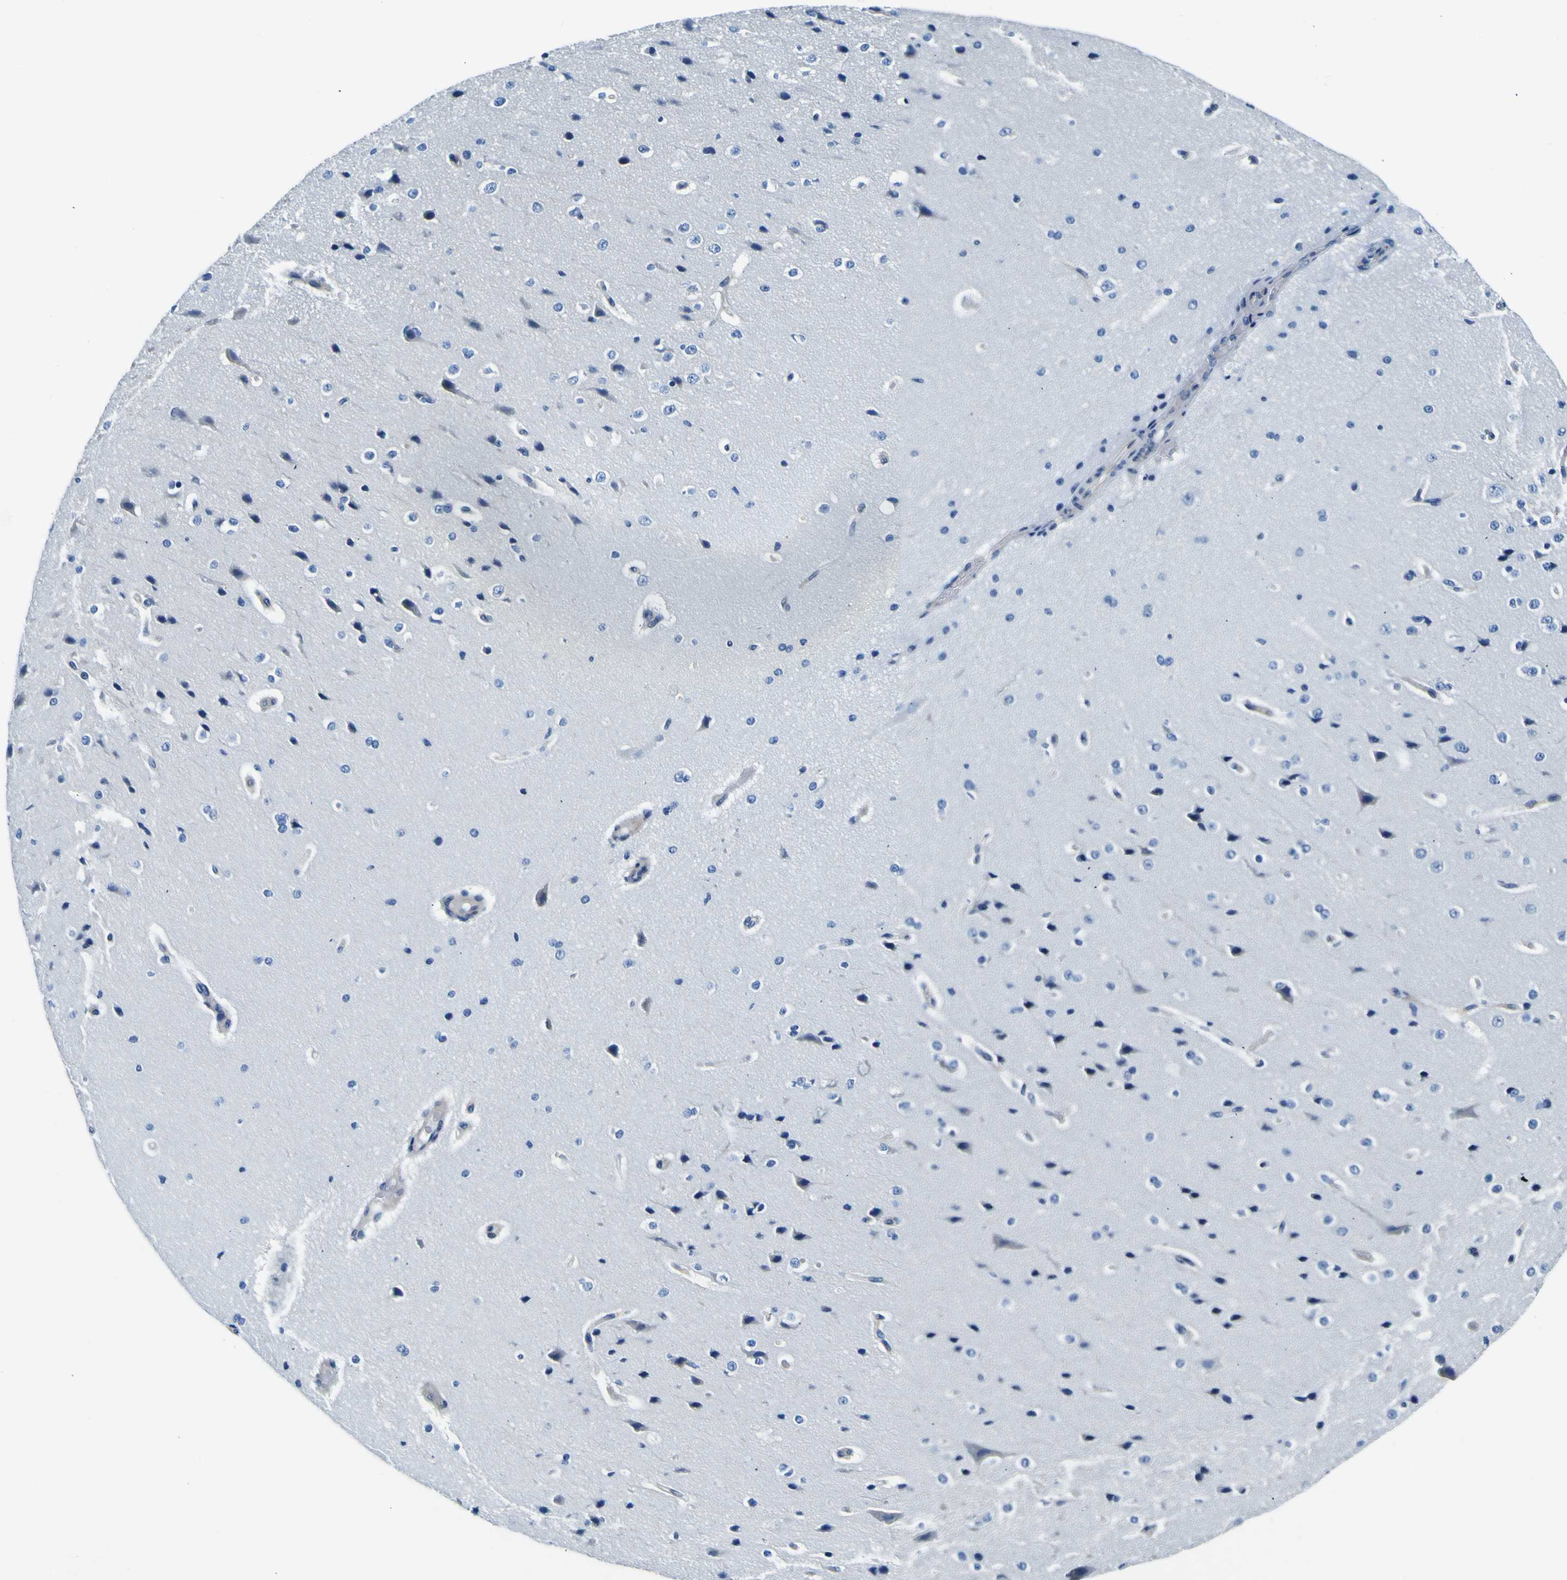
{"staining": {"intensity": "negative", "quantity": "none", "location": "none"}, "tissue": "cerebral cortex", "cell_type": "Endothelial cells", "image_type": "normal", "snomed": [{"axis": "morphology", "description": "Normal tissue, NOS"}, {"axis": "morphology", "description": "Developmental malformation"}, {"axis": "topography", "description": "Cerebral cortex"}], "caption": "This micrograph is of benign cerebral cortex stained with immunohistochemistry to label a protein in brown with the nuclei are counter-stained blue. There is no positivity in endothelial cells. (Brightfield microscopy of DAB (3,3'-diaminobenzidine) immunohistochemistry at high magnification).", "gene": "ADGRA2", "patient": {"sex": "female", "age": 30}}